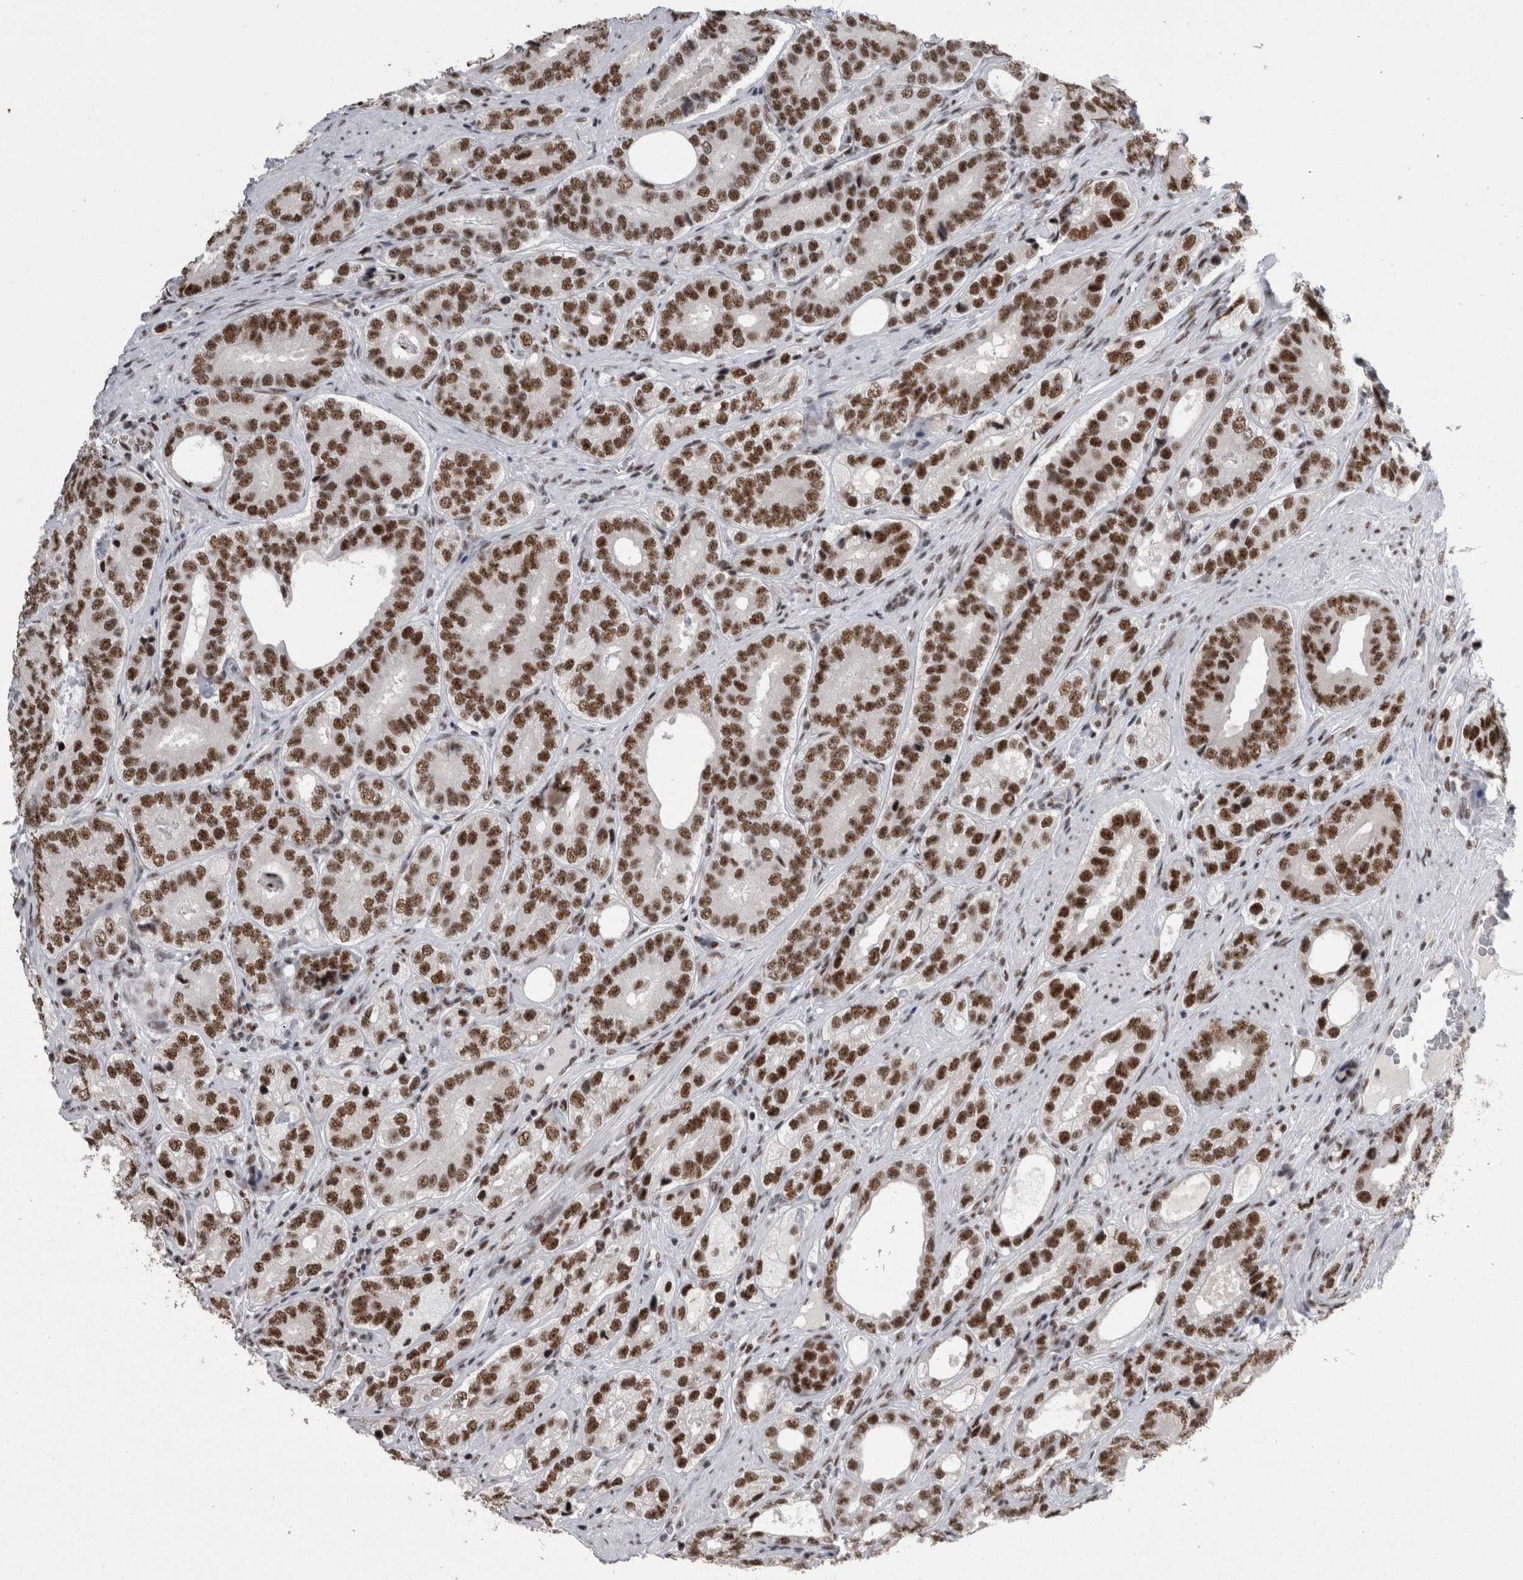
{"staining": {"intensity": "strong", "quantity": ">75%", "location": "nuclear"}, "tissue": "prostate cancer", "cell_type": "Tumor cells", "image_type": "cancer", "snomed": [{"axis": "morphology", "description": "Adenocarcinoma, High grade"}, {"axis": "topography", "description": "Prostate"}], "caption": "Immunohistochemical staining of human prostate cancer shows high levels of strong nuclear protein expression in approximately >75% of tumor cells.", "gene": "SNRNP40", "patient": {"sex": "male", "age": 56}}